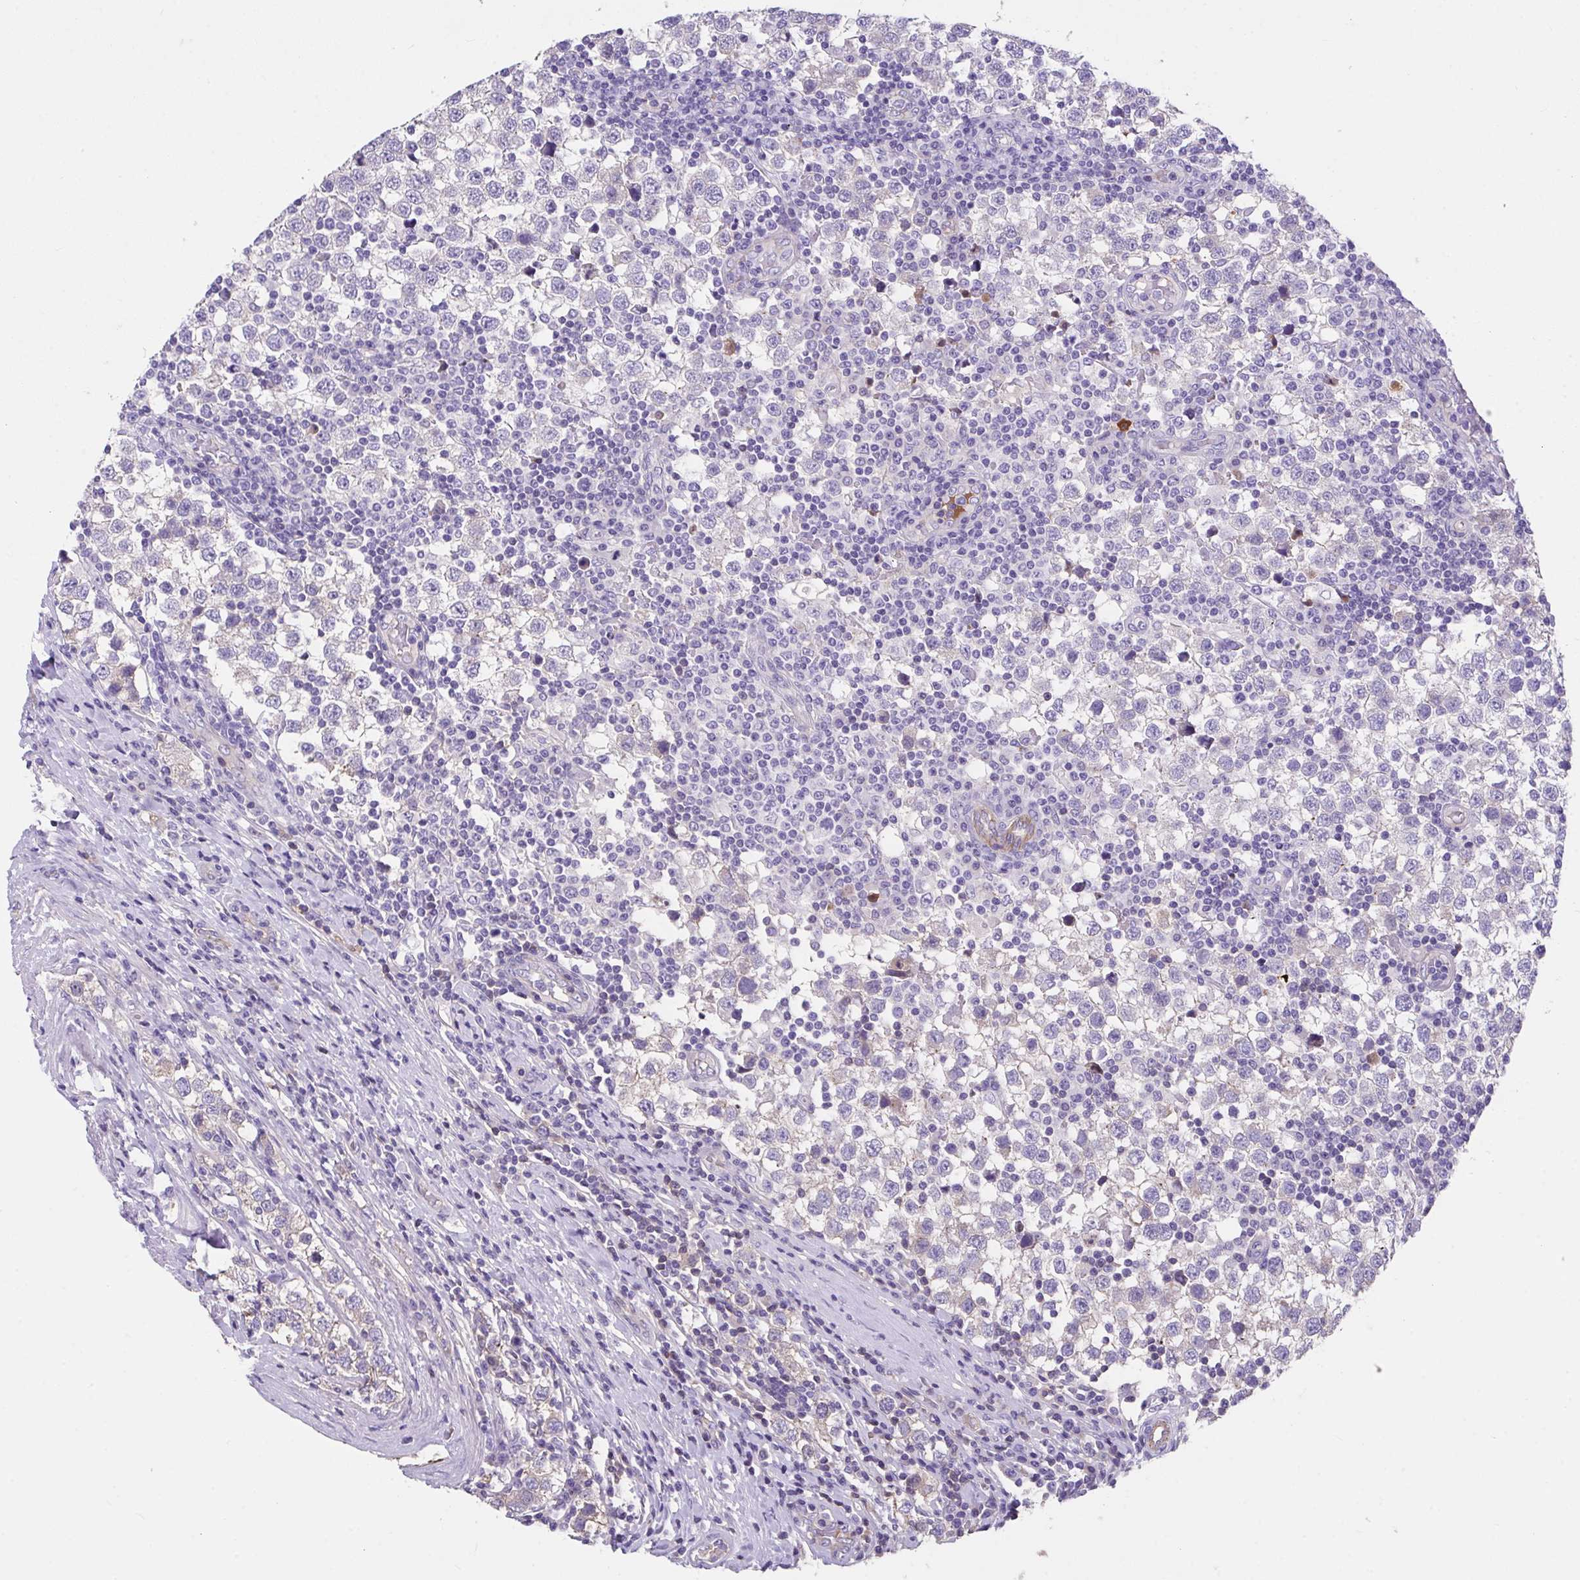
{"staining": {"intensity": "negative", "quantity": "none", "location": "none"}, "tissue": "testis cancer", "cell_type": "Tumor cells", "image_type": "cancer", "snomed": [{"axis": "morphology", "description": "Seminoma, NOS"}, {"axis": "topography", "description": "Testis"}], "caption": "There is no significant expression in tumor cells of testis seminoma. (DAB (3,3'-diaminobenzidine) immunohistochemistry (IHC) with hematoxylin counter stain).", "gene": "ZNF813", "patient": {"sex": "male", "age": 34}}